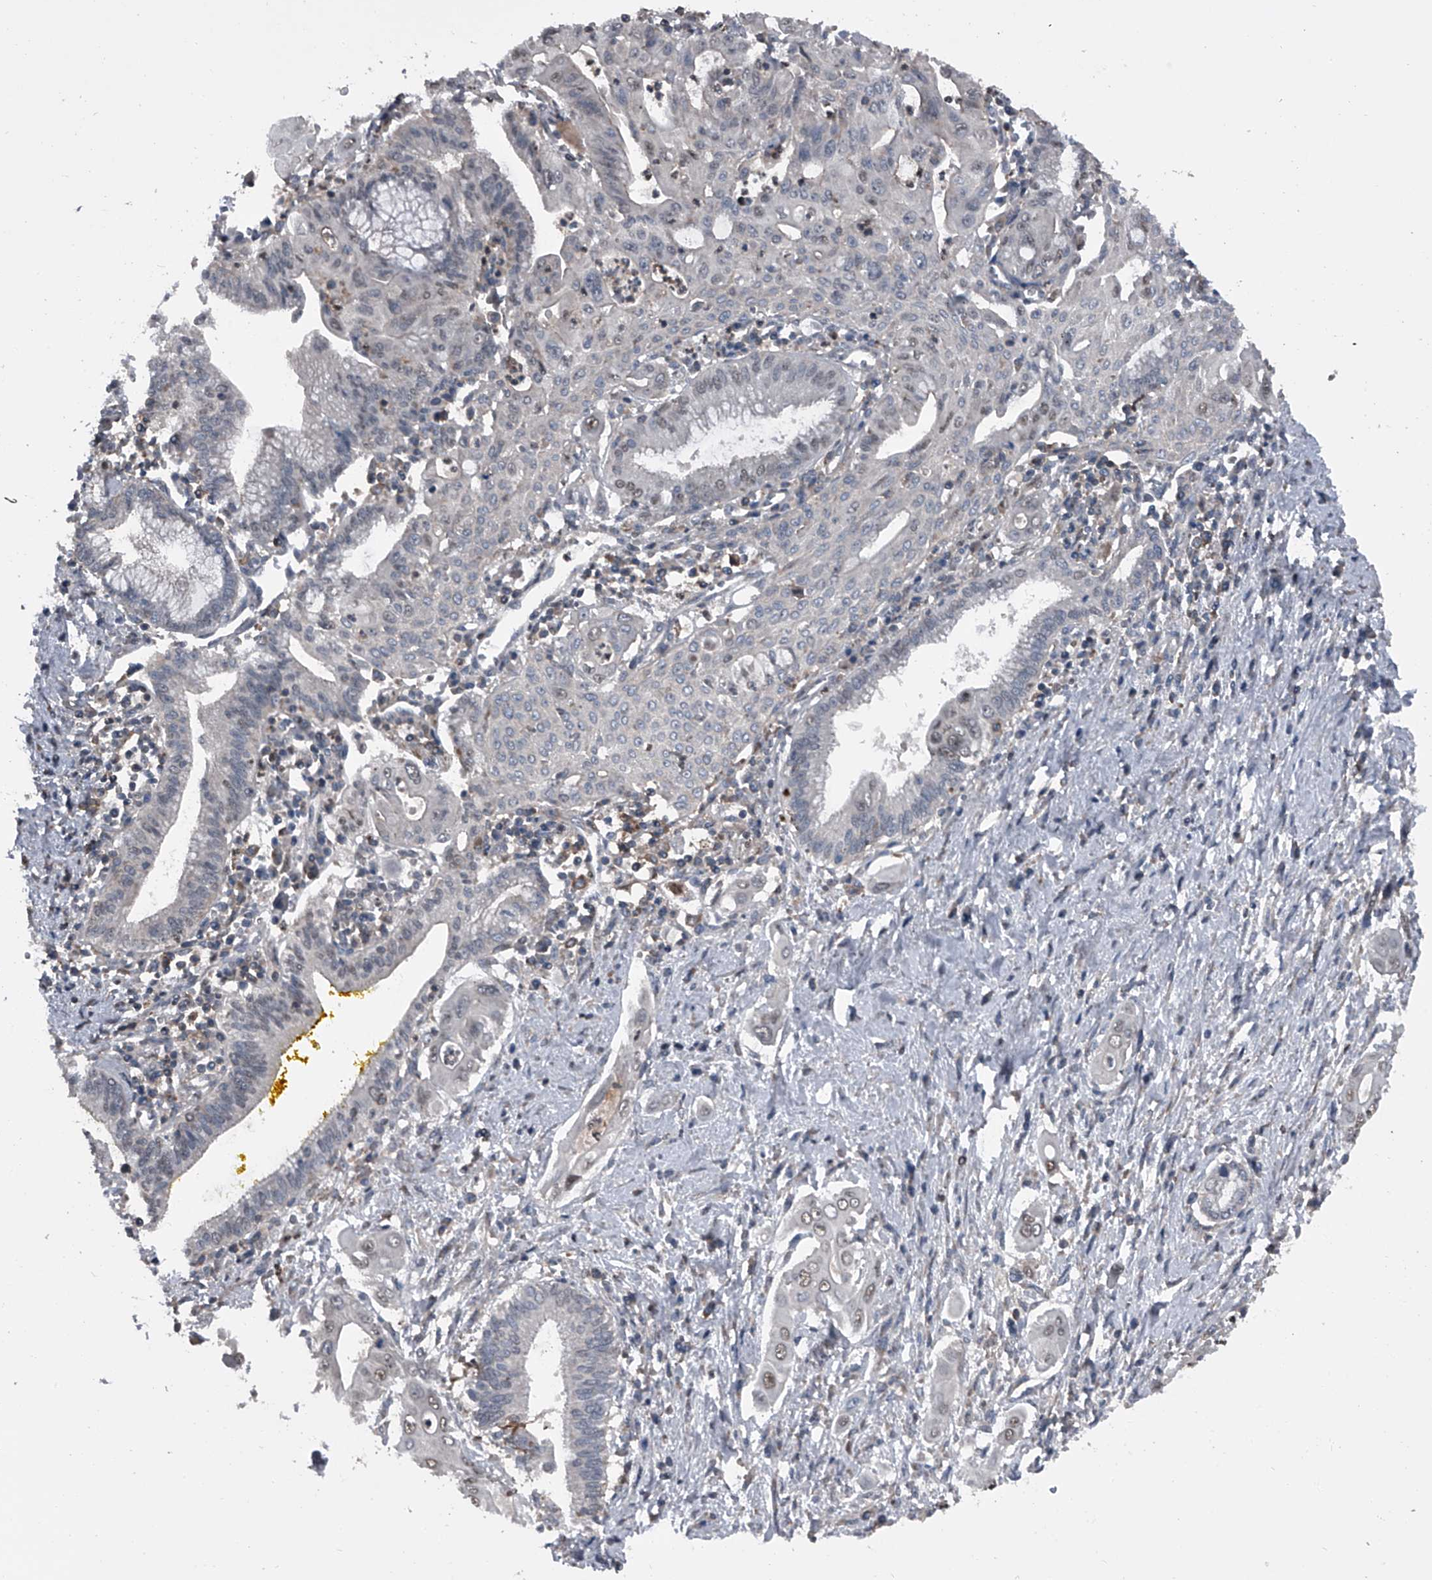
{"staining": {"intensity": "negative", "quantity": "none", "location": "none"}, "tissue": "pancreatic cancer", "cell_type": "Tumor cells", "image_type": "cancer", "snomed": [{"axis": "morphology", "description": "Adenocarcinoma, NOS"}, {"axis": "topography", "description": "Pancreas"}], "caption": "This is an immunohistochemistry (IHC) photomicrograph of human pancreatic cancer. There is no positivity in tumor cells.", "gene": "PIP5K1A", "patient": {"sex": "male", "age": 58}}